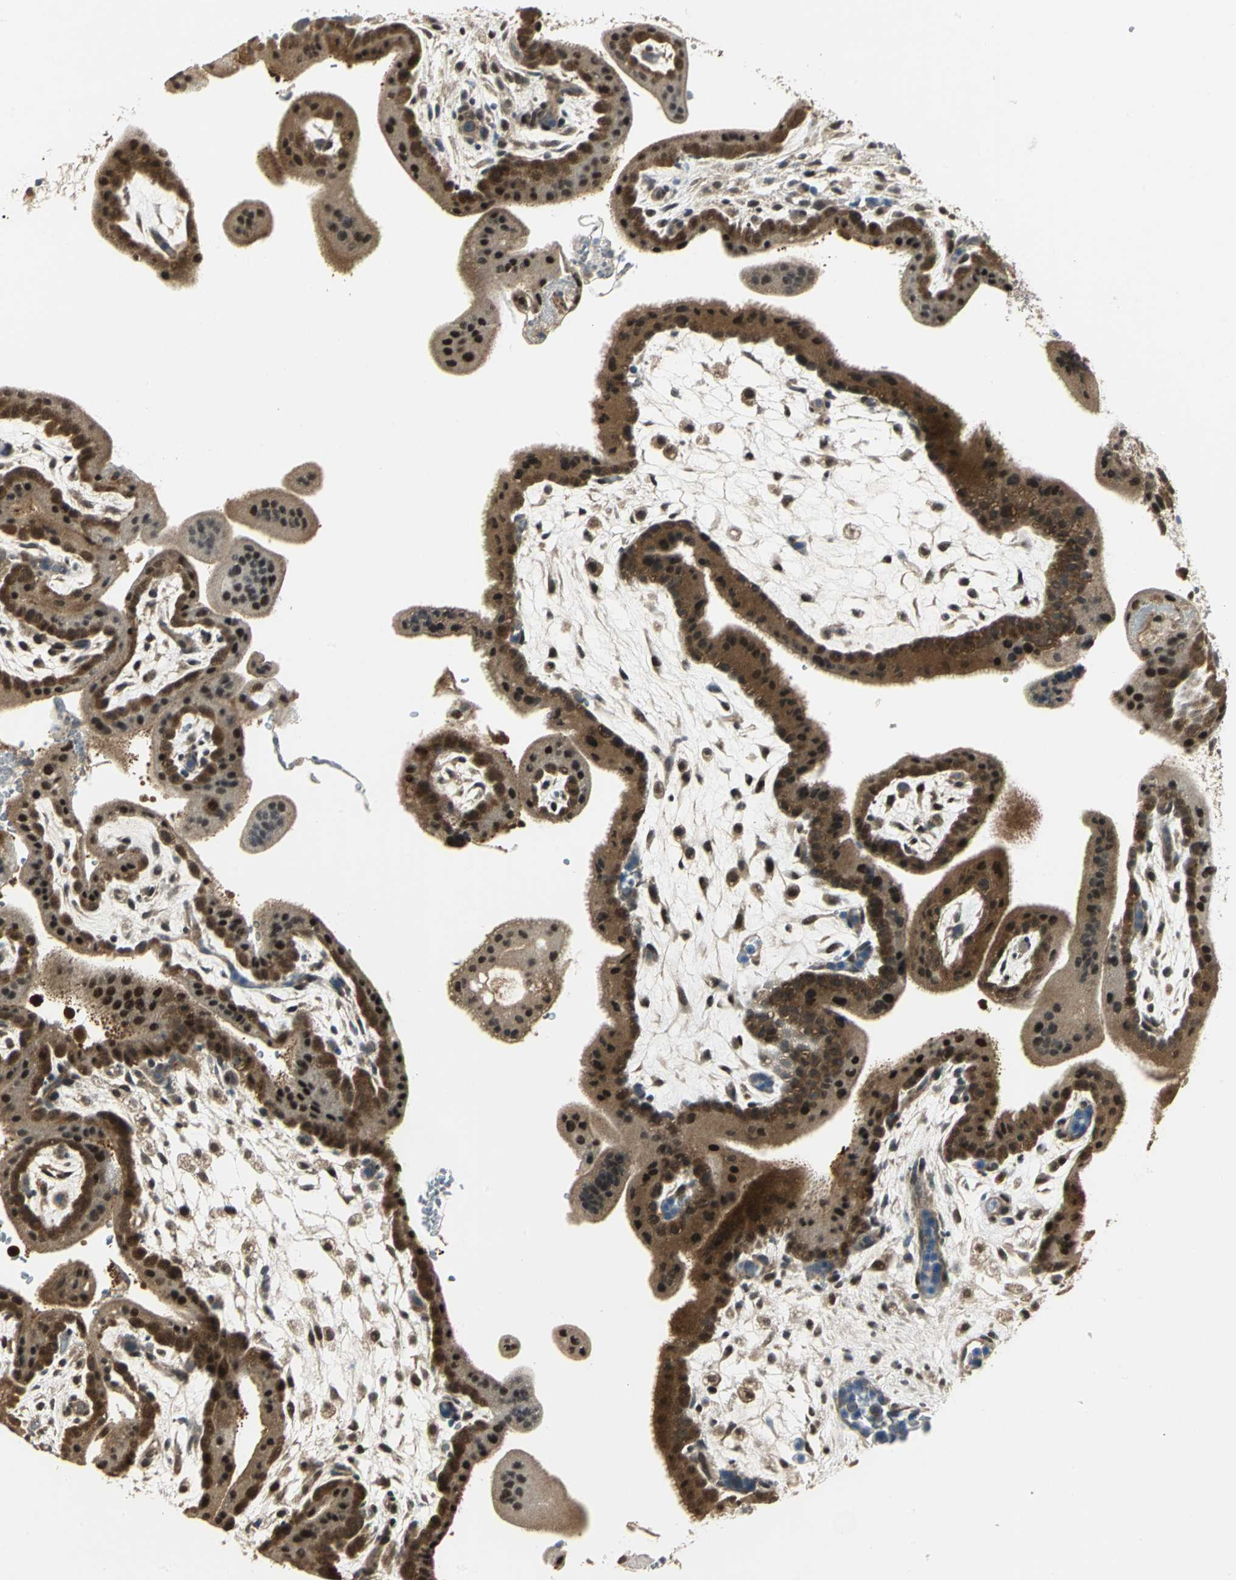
{"staining": {"intensity": "strong", "quantity": ">75%", "location": "cytoplasmic/membranous,nuclear"}, "tissue": "placenta", "cell_type": "Trophoblastic cells", "image_type": "normal", "snomed": [{"axis": "morphology", "description": "Normal tissue, NOS"}, {"axis": "topography", "description": "Placenta"}], "caption": "IHC image of benign placenta: human placenta stained using immunohistochemistry shows high levels of strong protein expression localized specifically in the cytoplasmic/membranous,nuclear of trophoblastic cells, appearing as a cytoplasmic/membranous,nuclear brown color.", "gene": "PSMC4", "patient": {"sex": "female", "age": 35}}